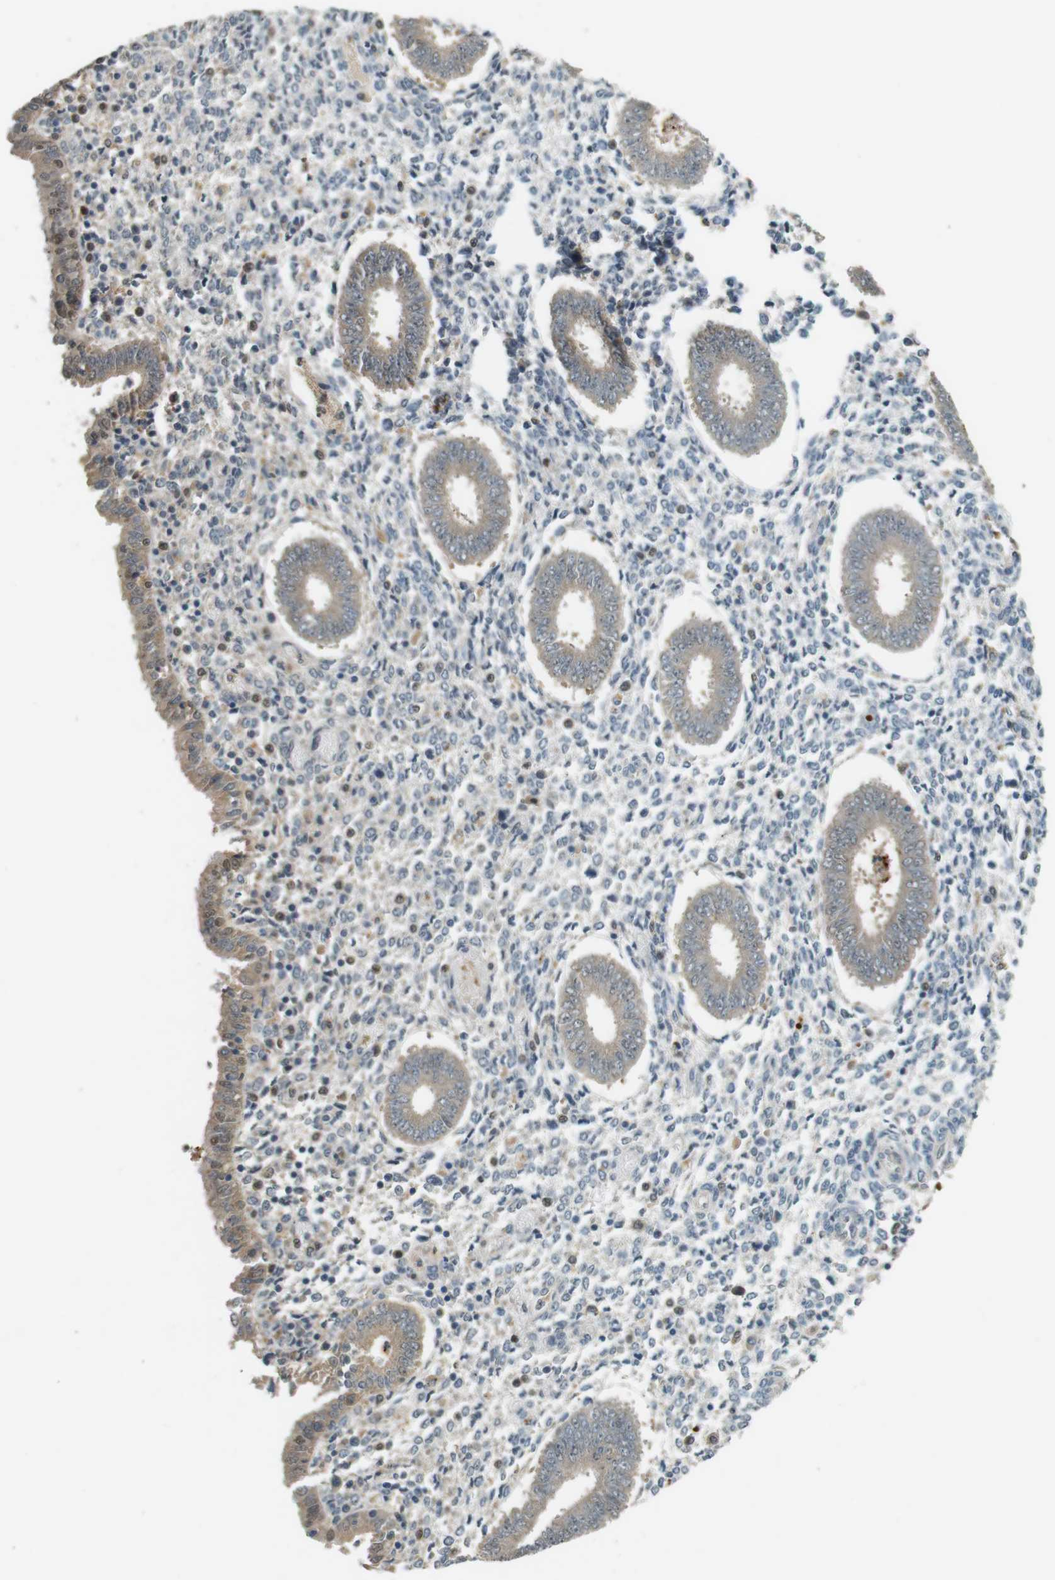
{"staining": {"intensity": "weak", "quantity": "<25%", "location": "cytoplasmic/membranous"}, "tissue": "endometrium", "cell_type": "Cells in endometrial stroma", "image_type": "normal", "snomed": [{"axis": "morphology", "description": "Normal tissue, NOS"}, {"axis": "topography", "description": "Endometrium"}], "caption": "Cells in endometrial stroma are negative for brown protein staining in benign endometrium. Brightfield microscopy of IHC stained with DAB (3,3'-diaminobenzidine) (brown) and hematoxylin (blue), captured at high magnification.", "gene": "CDK14", "patient": {"sex": "female", "age": 35}}